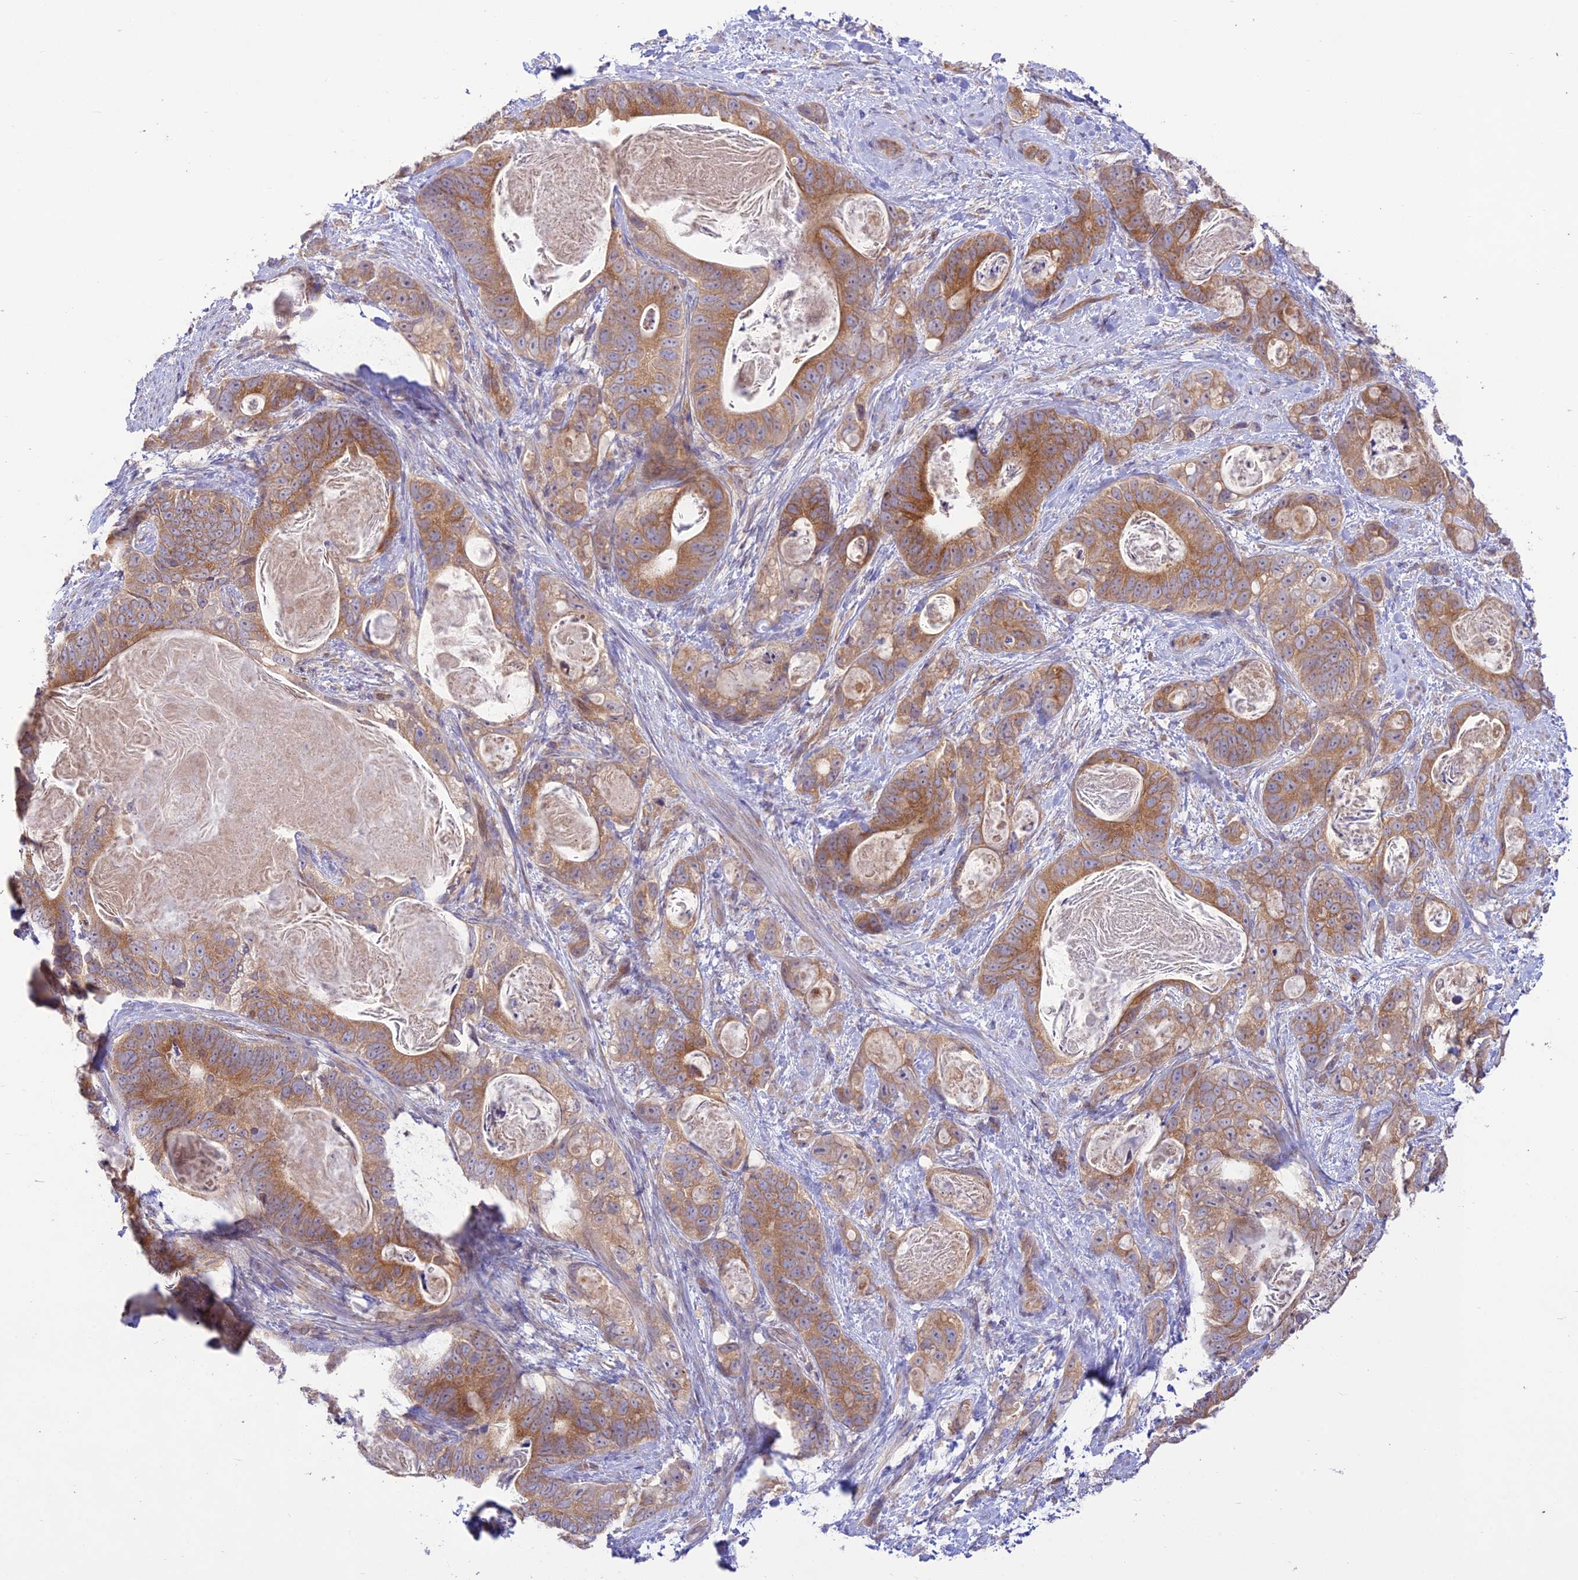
{"staining": {"intensity": "moderate", "quantity": ">75%", "location": "cytoplasmic/membranous"}, "tissue": "stomach cancer", "cell_type": "Tumor cells", "image_type": "cancer", "snomed": [{"axis": "morphology", "description": "Normal tissue, NOS"}, {"axis": "morphology", "description": "Adenocarcinoma, NOS"}, {"axis": "topography", "description": "Stomach"}], "caption": "A histopathology image of human stomach cancer (adenocarcinoma) stained for a protein exhibits moderate cytoplasmic/membranous brown staining in tumor cells. (DAB IHC, brown staining for protein, blue staining for nuclei).", "gene": "TMEM259", "patient": {"sex": "female", "age": 89}}